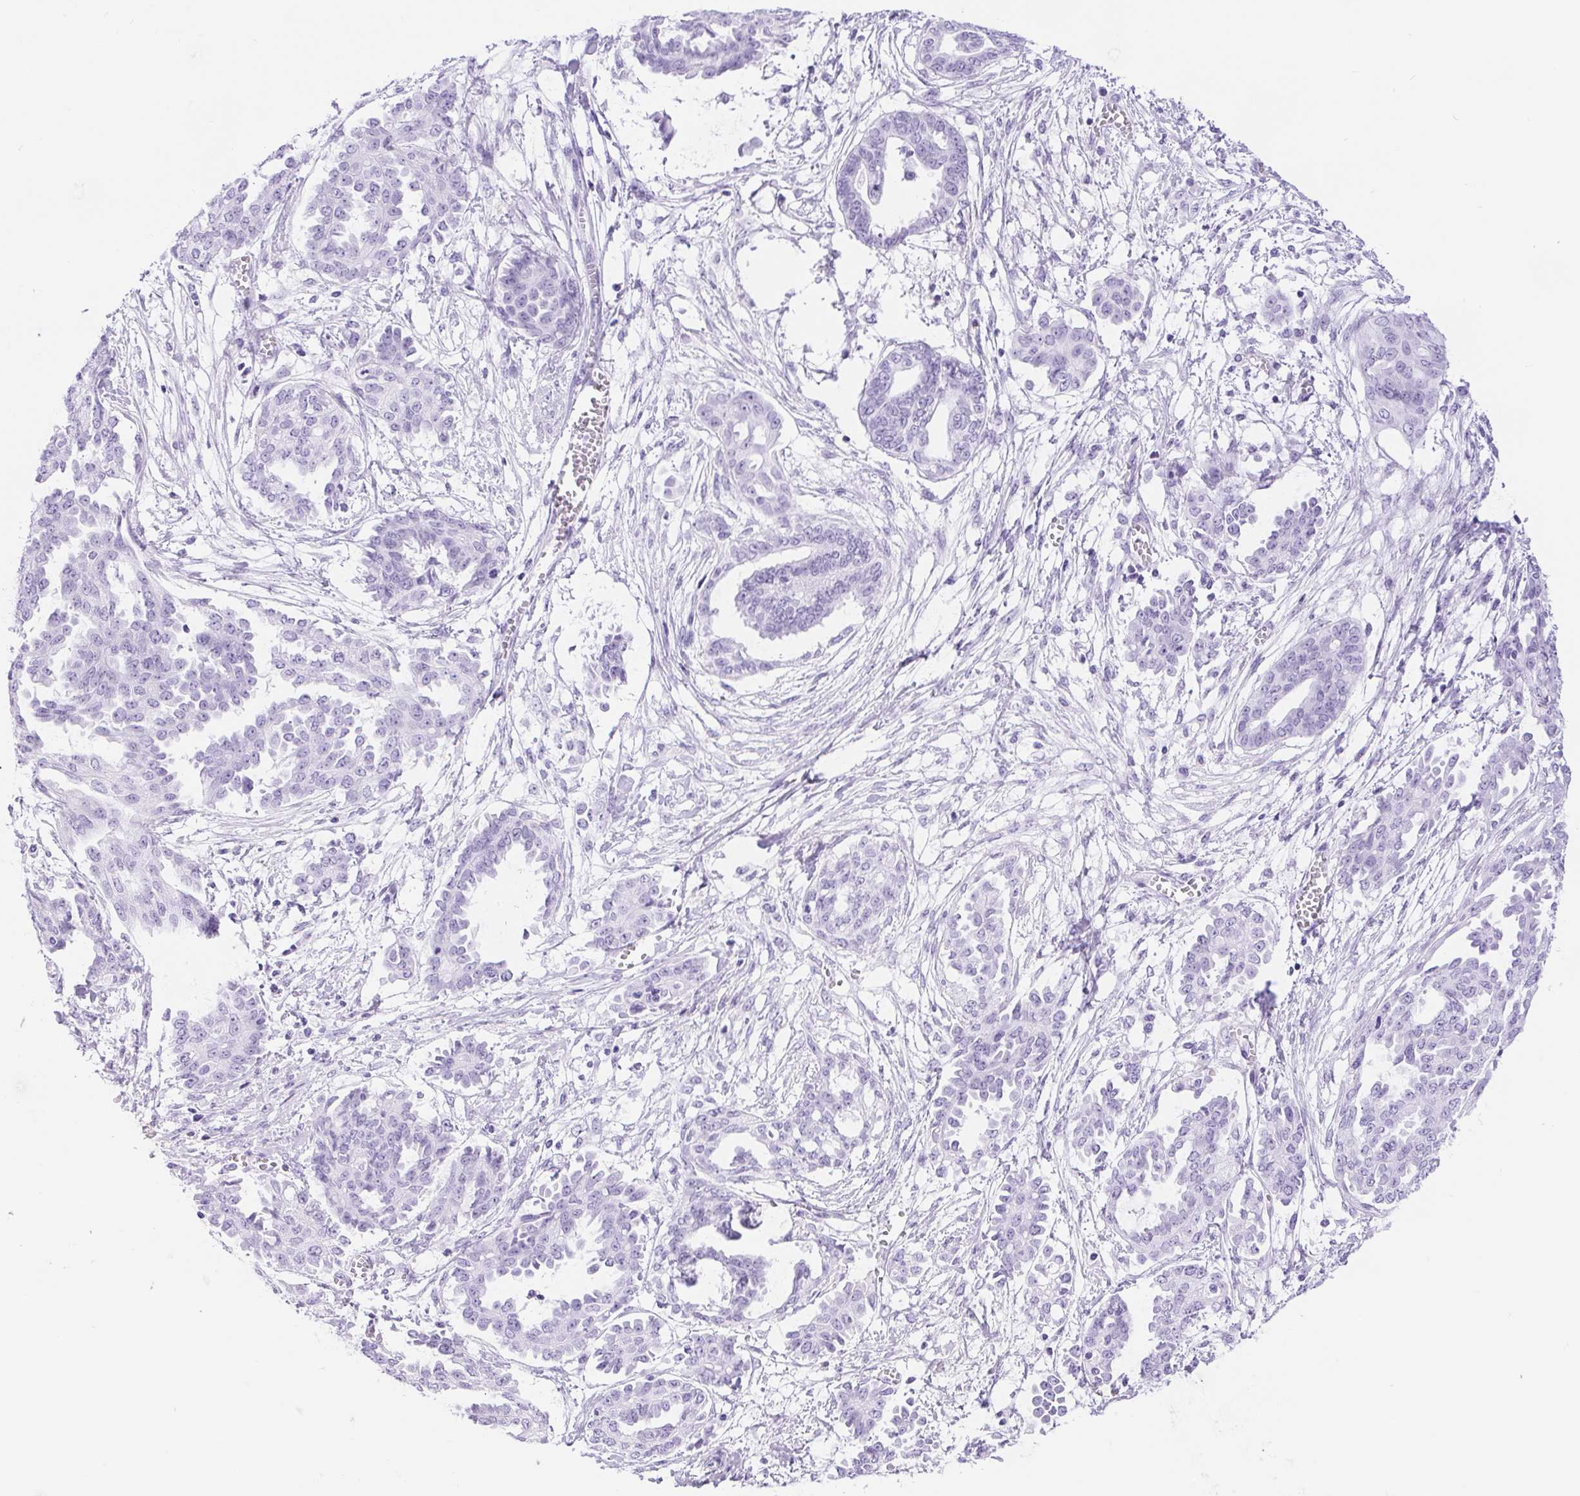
{"staining": {"intensity": "negative", "quantity": "none", "location": "none"}, "tissue": "ovarian cancer", "cell_type": "Tumor cells", "image_type": "cancer", "snomed": [{"axis": "morphology", "description": "Cystadenocarcinoma, serous, NOS"}, {"axis": "topography", "description": "Ovary"}], "caption": "Tumor cells show no significant protein positivity in serous cystadenocarcinoma (ovarian). (Stains: DAB immunohistochemistry with hematoxylin counter stain, Microscopy: brightfield microscopy at high magnification).", "gene": "ERP27", "patient": {"sex": "female", "age": 71}}